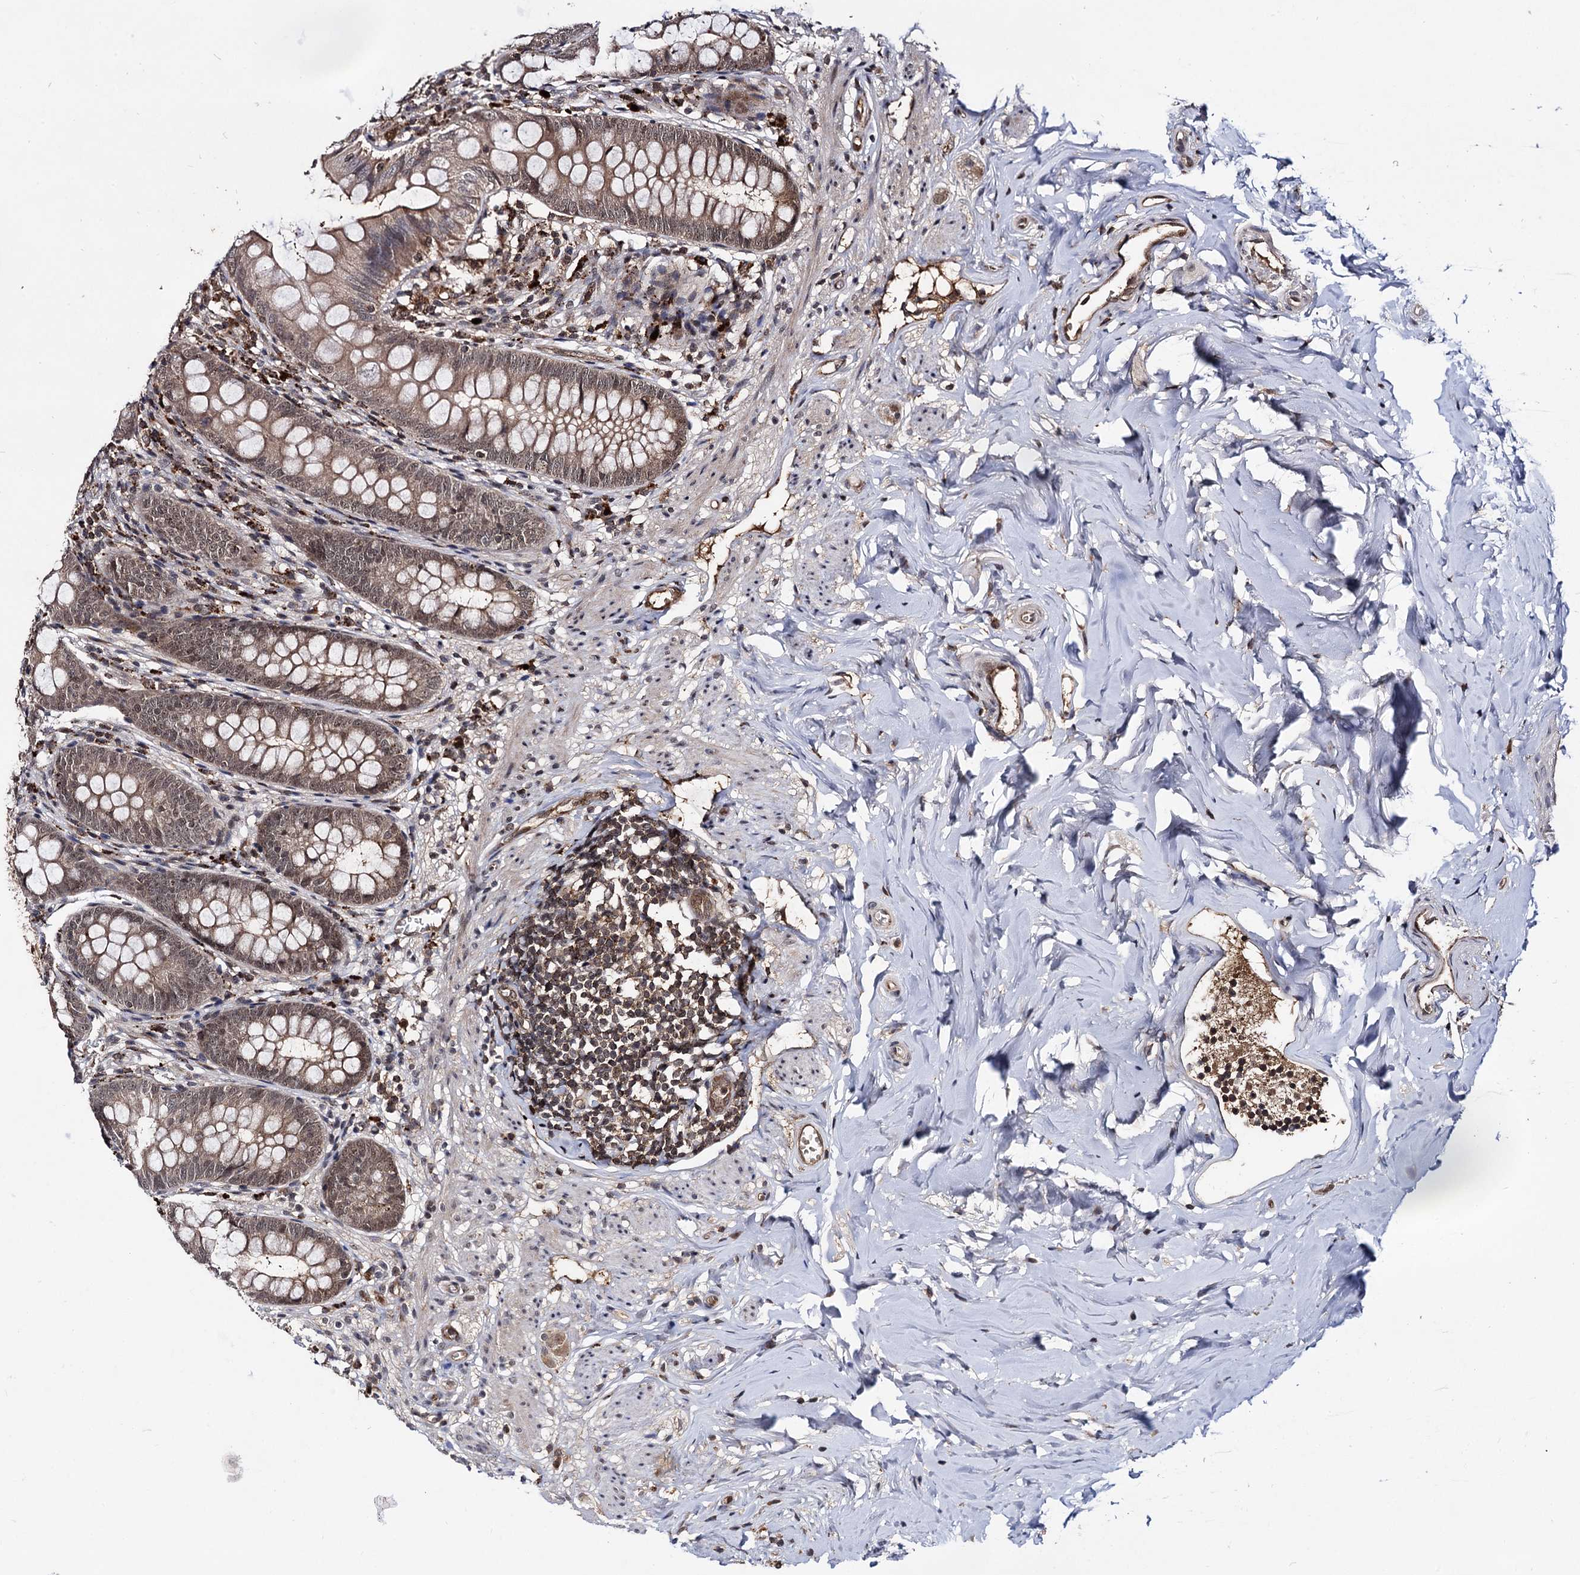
{"staining": {"intensity": "moderate", "quantity": "25%-75%", "location": "cytoplasmic/membranous"}, "tissue": "appendix", "cell_type": "Glandular cells", "image_type": "normal", "snomed": [{"axis": "morphology", "description": "Normal tissue, NOS"}, {"axis": "topography", "description": "Appendix"}], "caption": "Protein staining displays moderate cytoplasmic/membranous positivity in about 25%-75% of glandular cells in unremarkable appendix.", "gene": "MICAL2", "patient": {"sex": "female", "age": 51}}